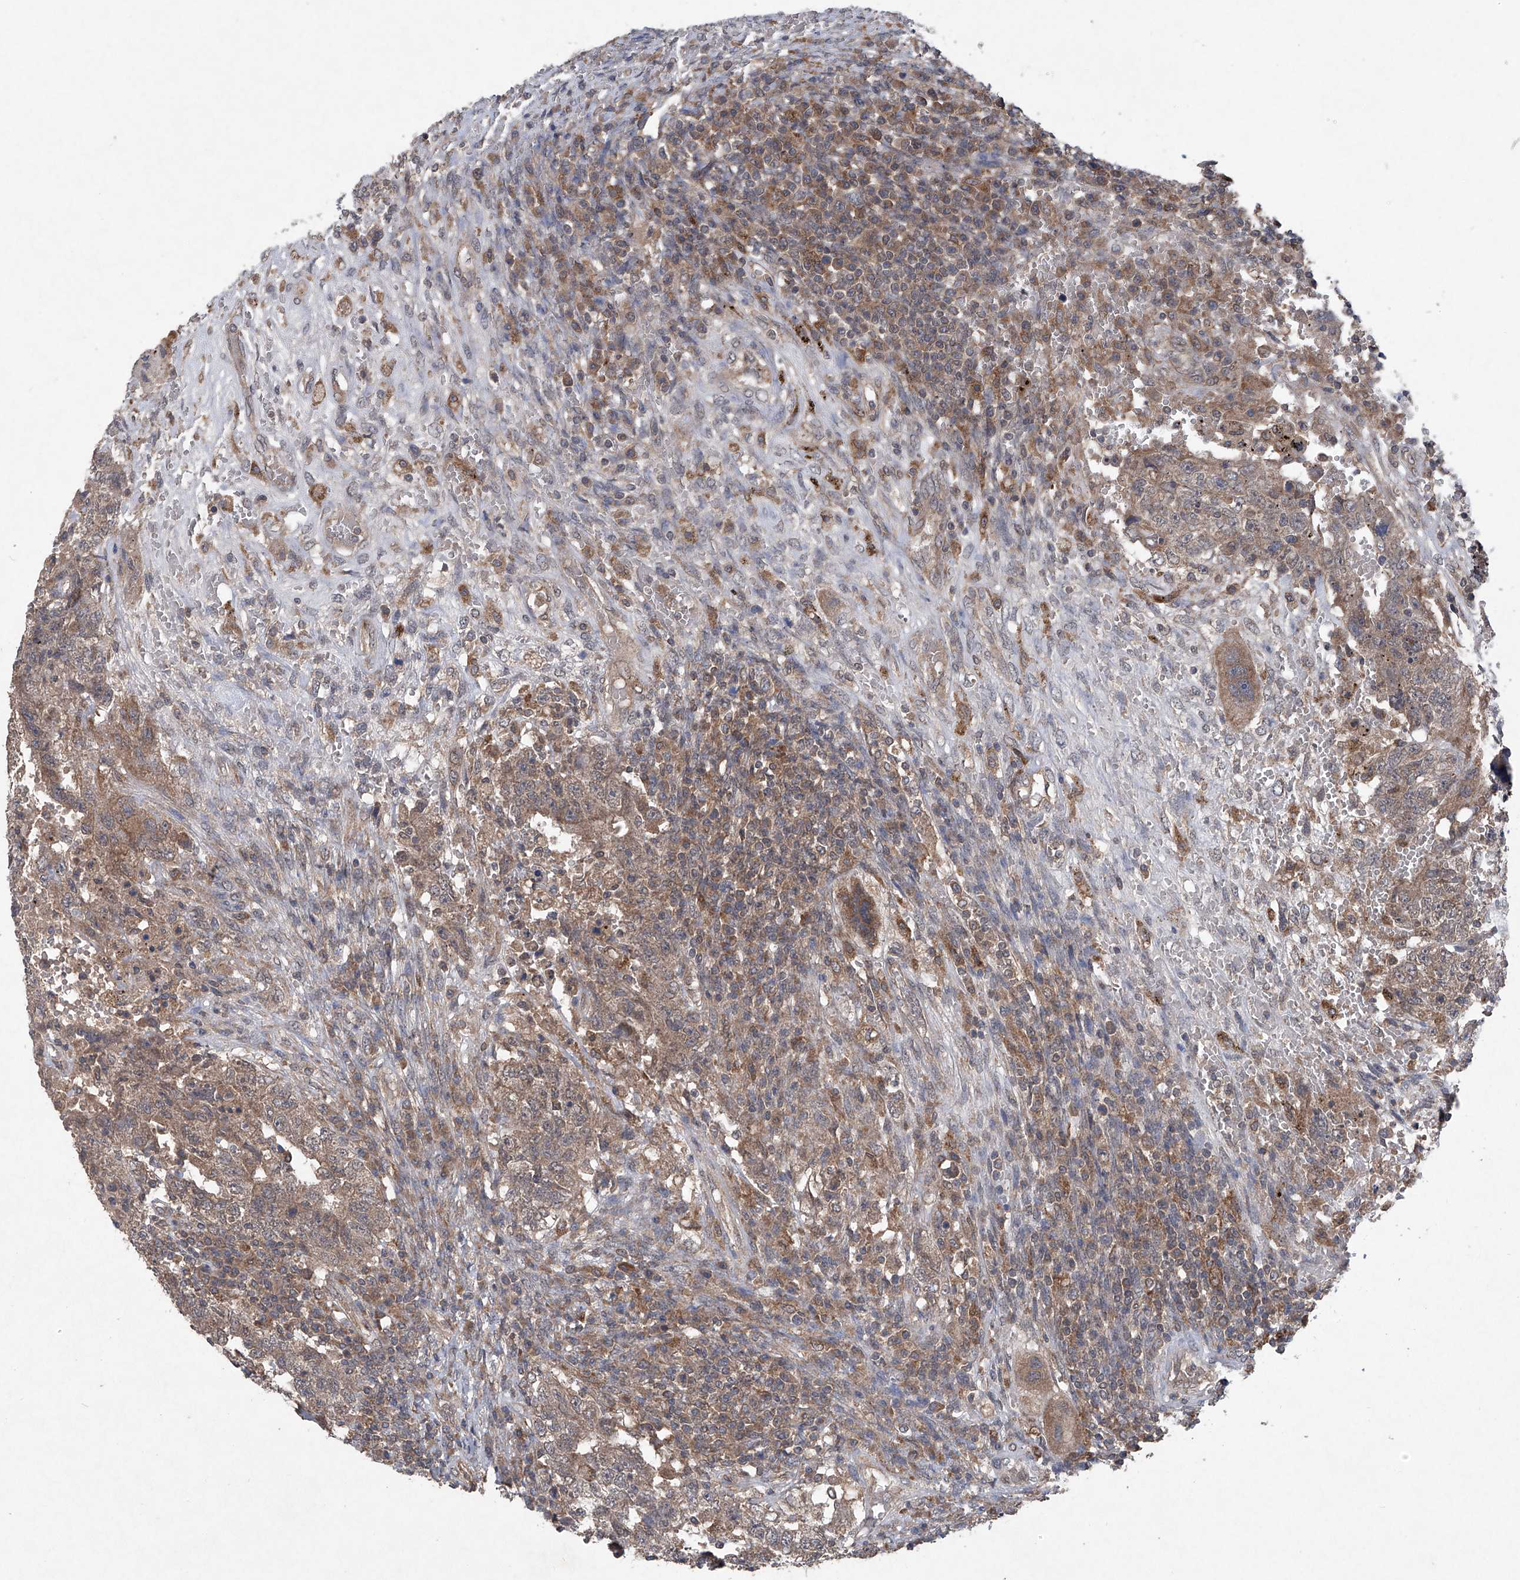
{"staining": {"intensity": "moderate", "quantity": ">75%", "location": "cytoplasmic/membranous"}, "tissue": "testis cancer", "cell_type": "Tumor cells", "image_type": "cancer", "snomed": [{"axis": "morphology", "description": "Carcinoma, Embryonal, NOS"}, {"axis": "topography", "description": "Testis"}], "caption": "The immunohistochemical stain labels moderate cytoplasmic/membranous staining in tumor cells of testis cancer (embryonal carcinoma) tissue.", "gene": "SUMF2", "patient": {"sex": "male", "age": 26}}